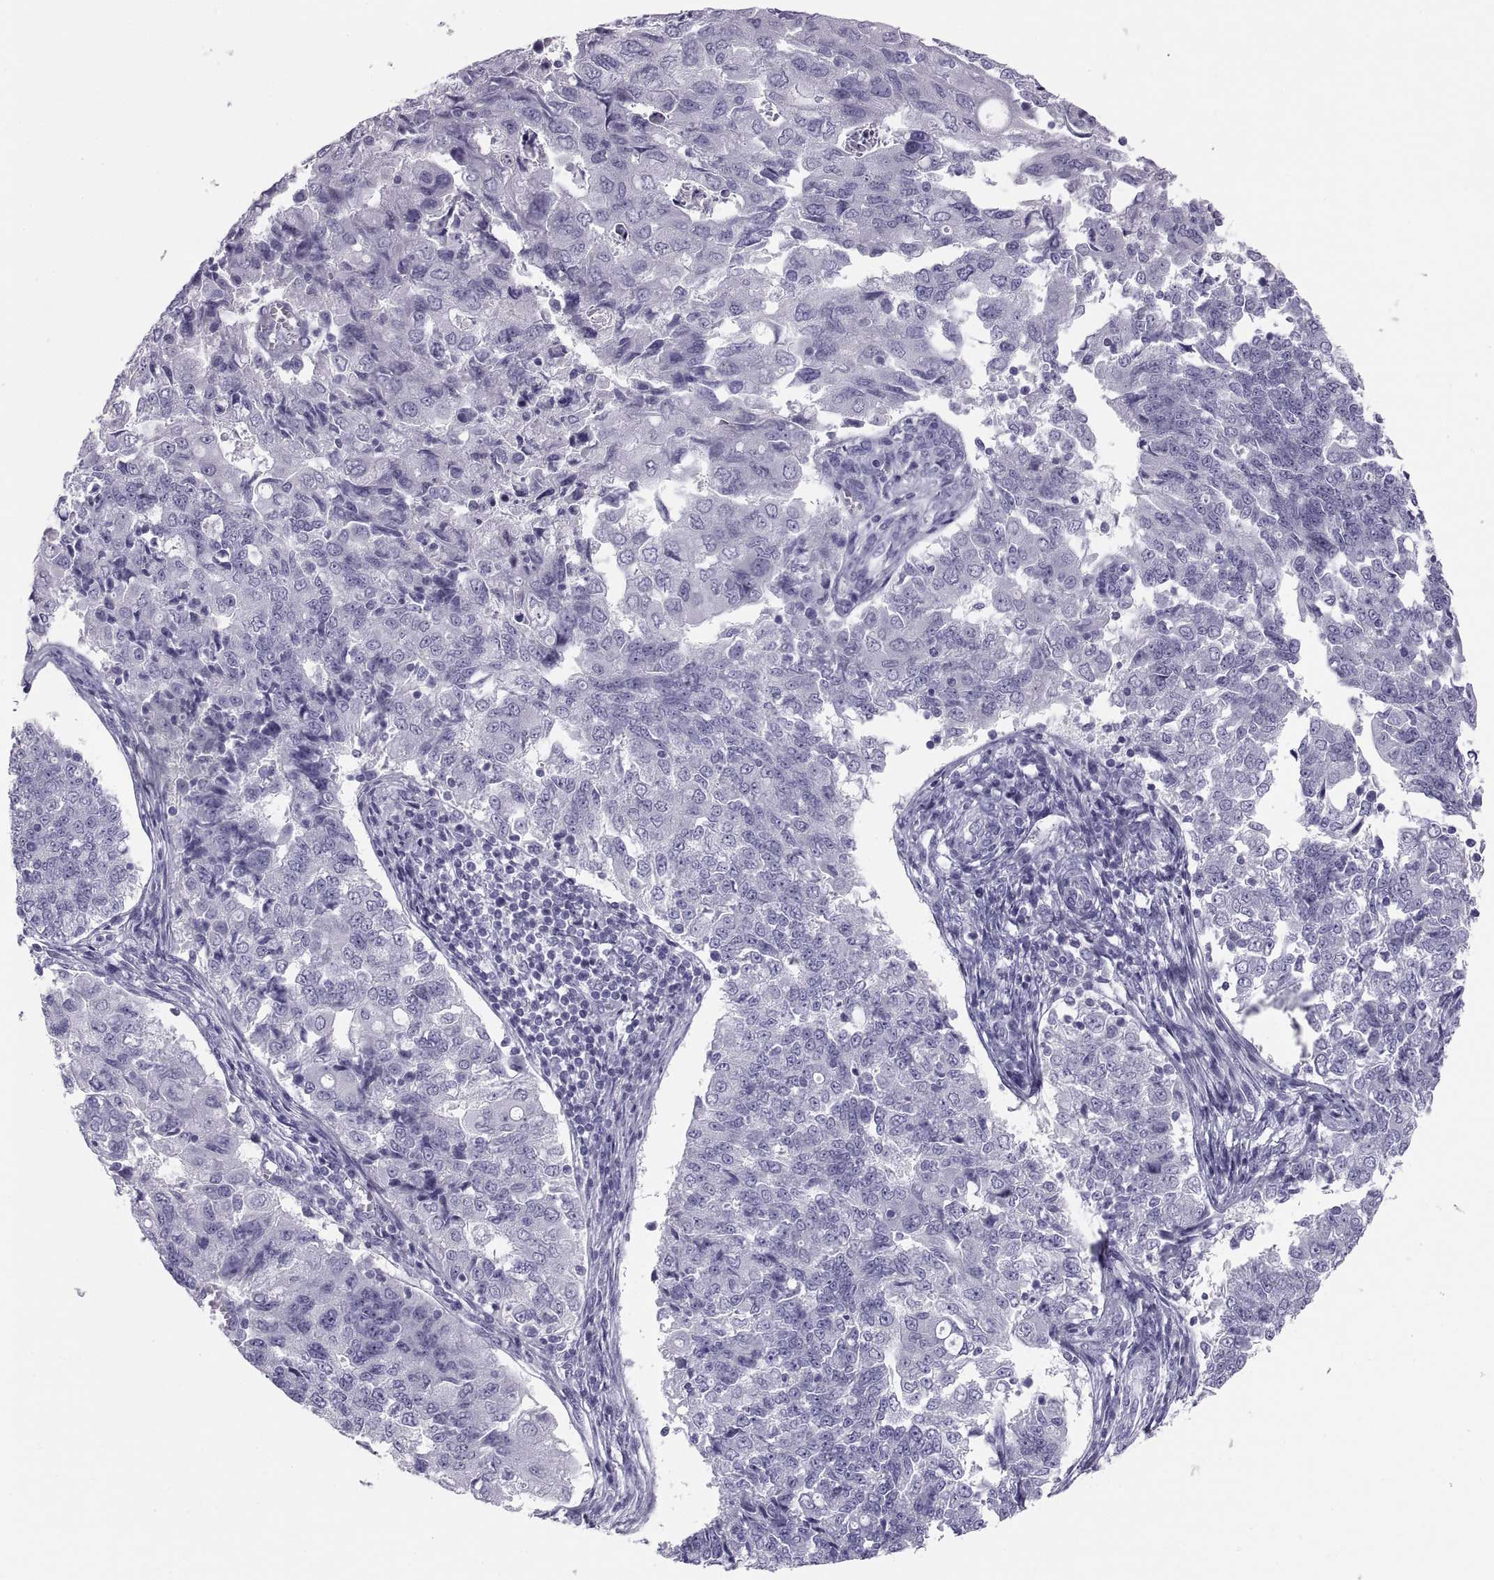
{"staining": {"intensity": "negative", "quantity": "none", "location": "none"}, "tissue": "endometrial cancer", "cell_type": "Tumor cells", "image_type": "cancer", "snomed": [{"axis": "morphology", "description": "Adenocarcinoma, NOS"}, {"axis": "topography", "description": "Endometrium"}], "caption": "This is an IHC photomicrograph of human adenocarcinoma (endometrial). There is no positivity in tumor cells.", "gene": "PAX2", "patient": {"sex": "female", "age": 43}}